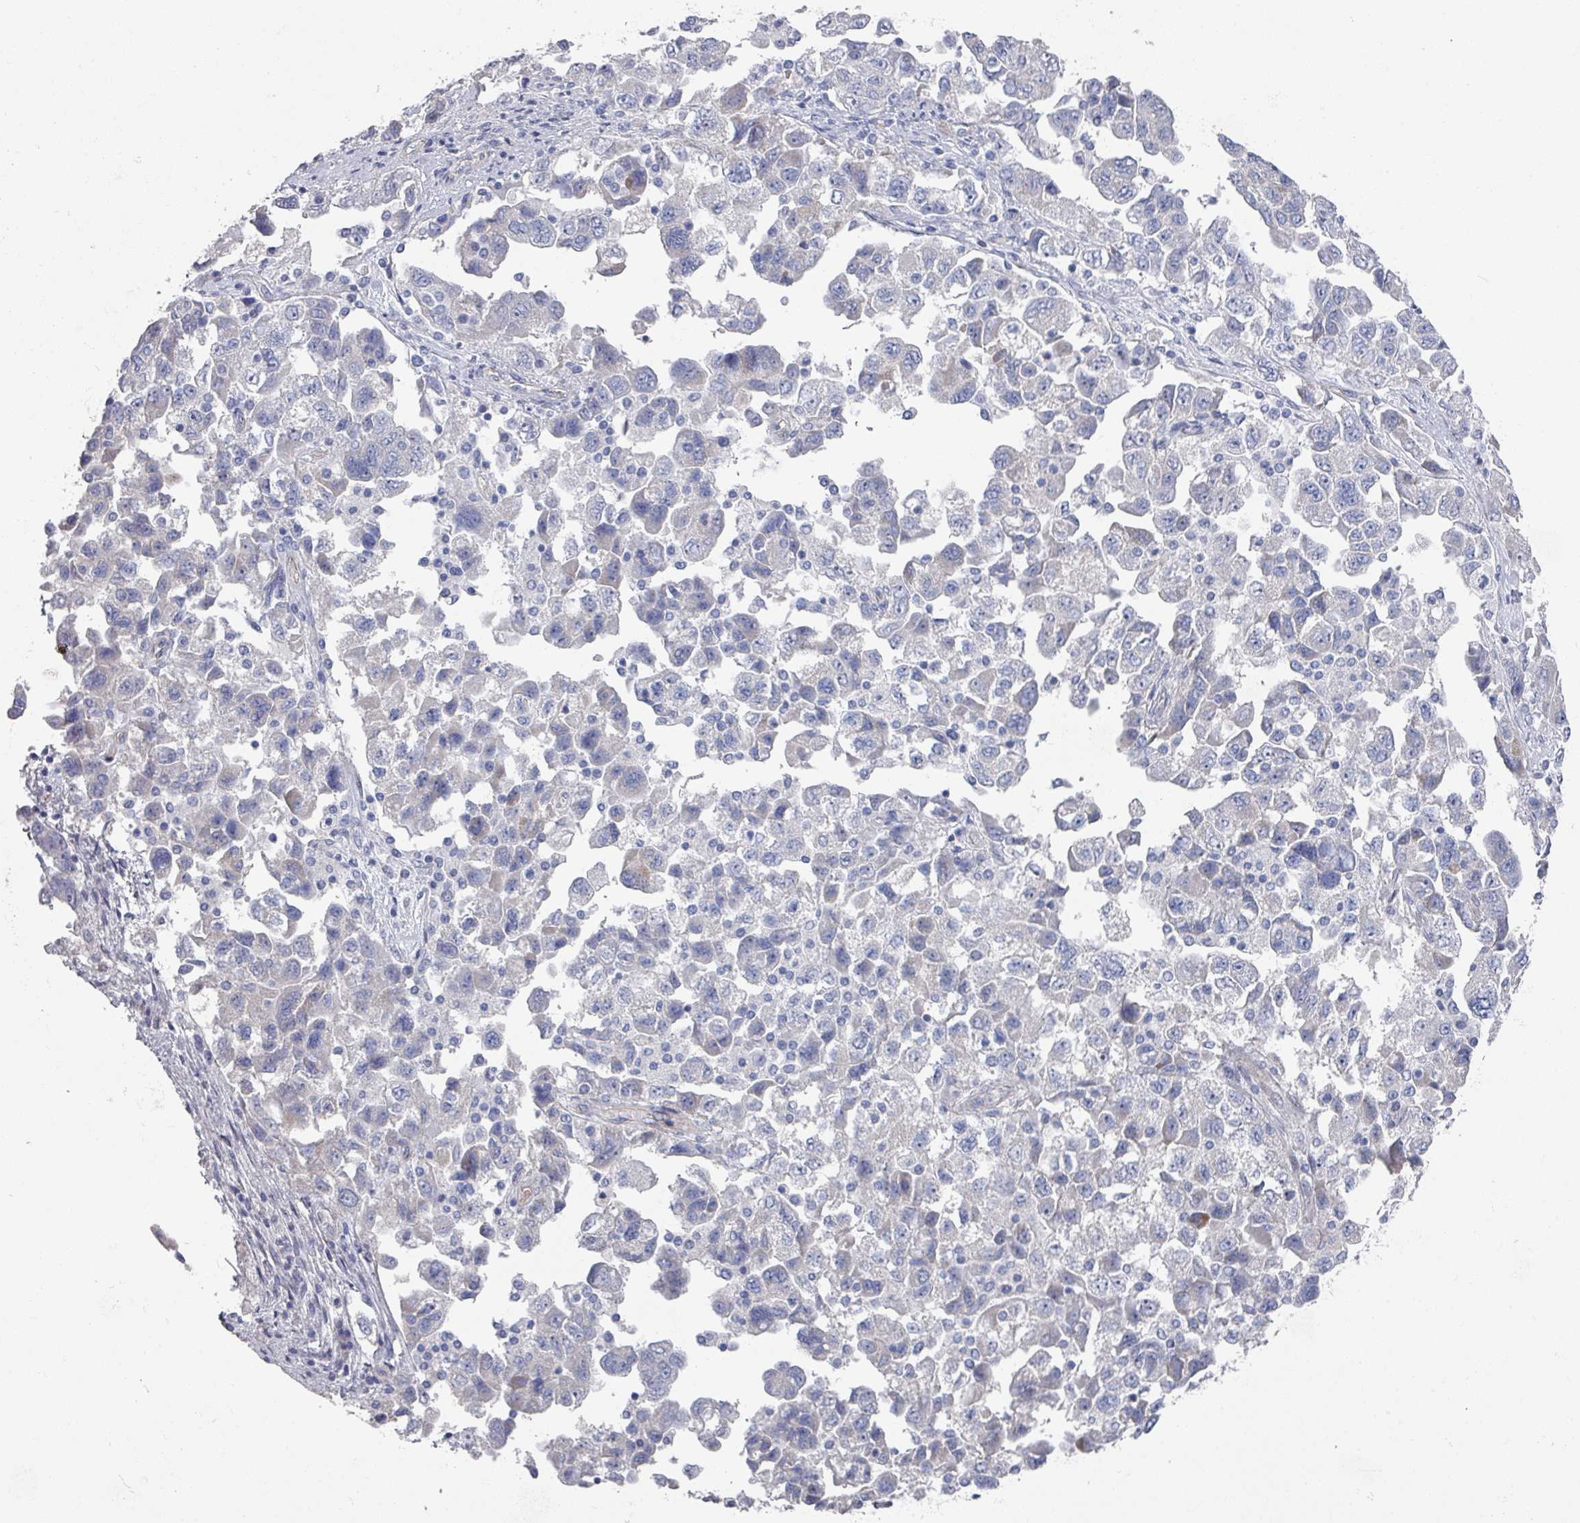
{"staining": {"intensity": "negative", "quantity": "none", "location": "none"}, "tissue": "ovarian cancer", "cell_type": "Tumor cells", "image_type": "cancer", "snomed": [{"axis": "morphology", "description": "Carcinoma, NOS"}, {"axis": "morphology", "description": "Cystadenocarcinoma, serous, NOS"}, {"axis": "topography", "description": "Ovary"}], "caption": "Immunohistochemistry histopathology image of ovarian cancer (carcinoma) stained for a protein (brown), which displays no expression in tumor cells. The staining is performed using DAB (3,3'-diaminobenzidine) brown chromogen with nuclei counter-stained in using hematoxylin.", "gene": "EFL1", "patient": {"sex": "female", "age": 69}}